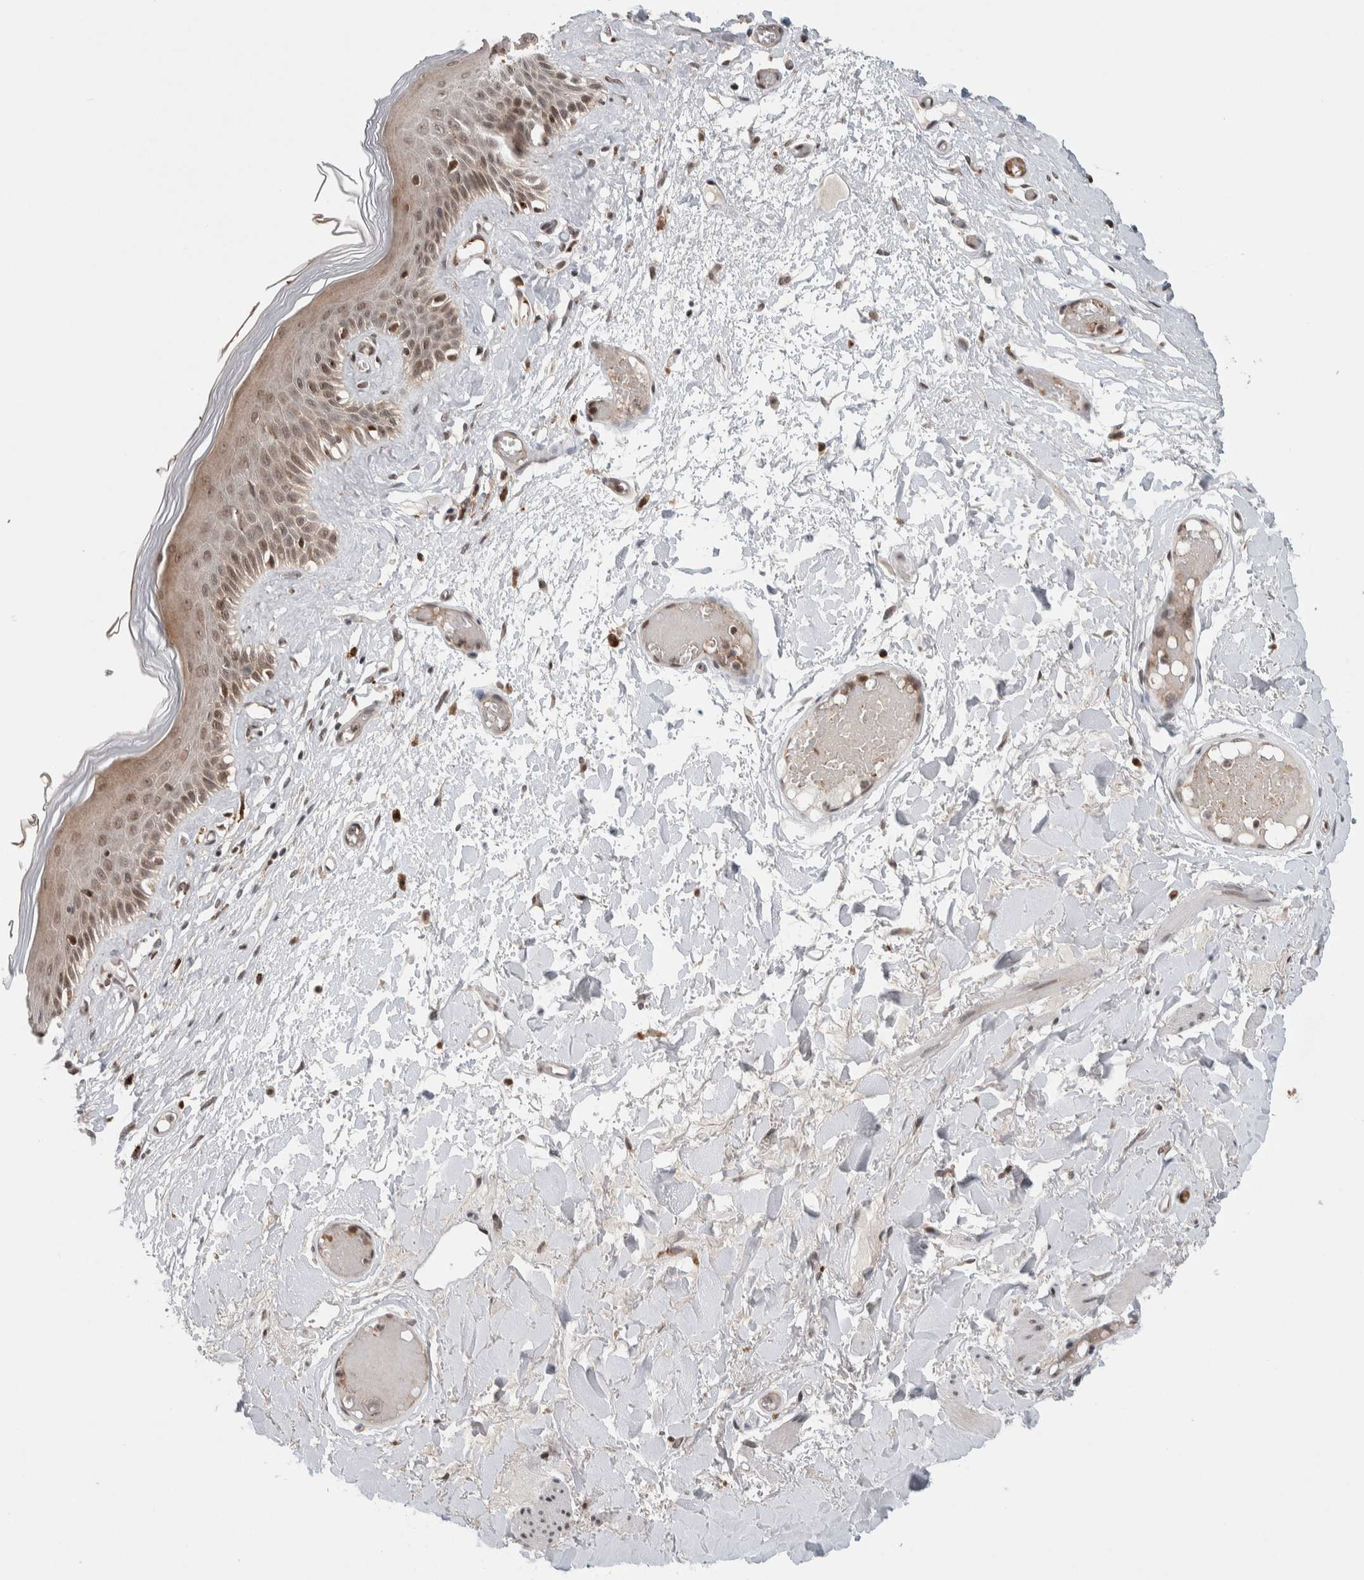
{"staining": {"intensity": "weak", "quantity": ">75%", "location": "cytoplasmic/membranous,nuclear"}, "tissue": "skin", "cell_type": "Epidermal cells", "image_type": "normal", "snomed": [{"axis": "morphology", "description": "Normal tissue, NOS"}, {"axis": "topography", "description": "Vulva"}], "caption": "Skin stained with IHC exhibits weak cytoplasmic/membranous,nuclear positivity in approximately >75% of epidermal cells. Immunohistochemistry (ihc) stains the protein in brown and the nuclei are stained blue.", "gene": "KCNK1", "patient": {"sex": "female", "age": 73}}